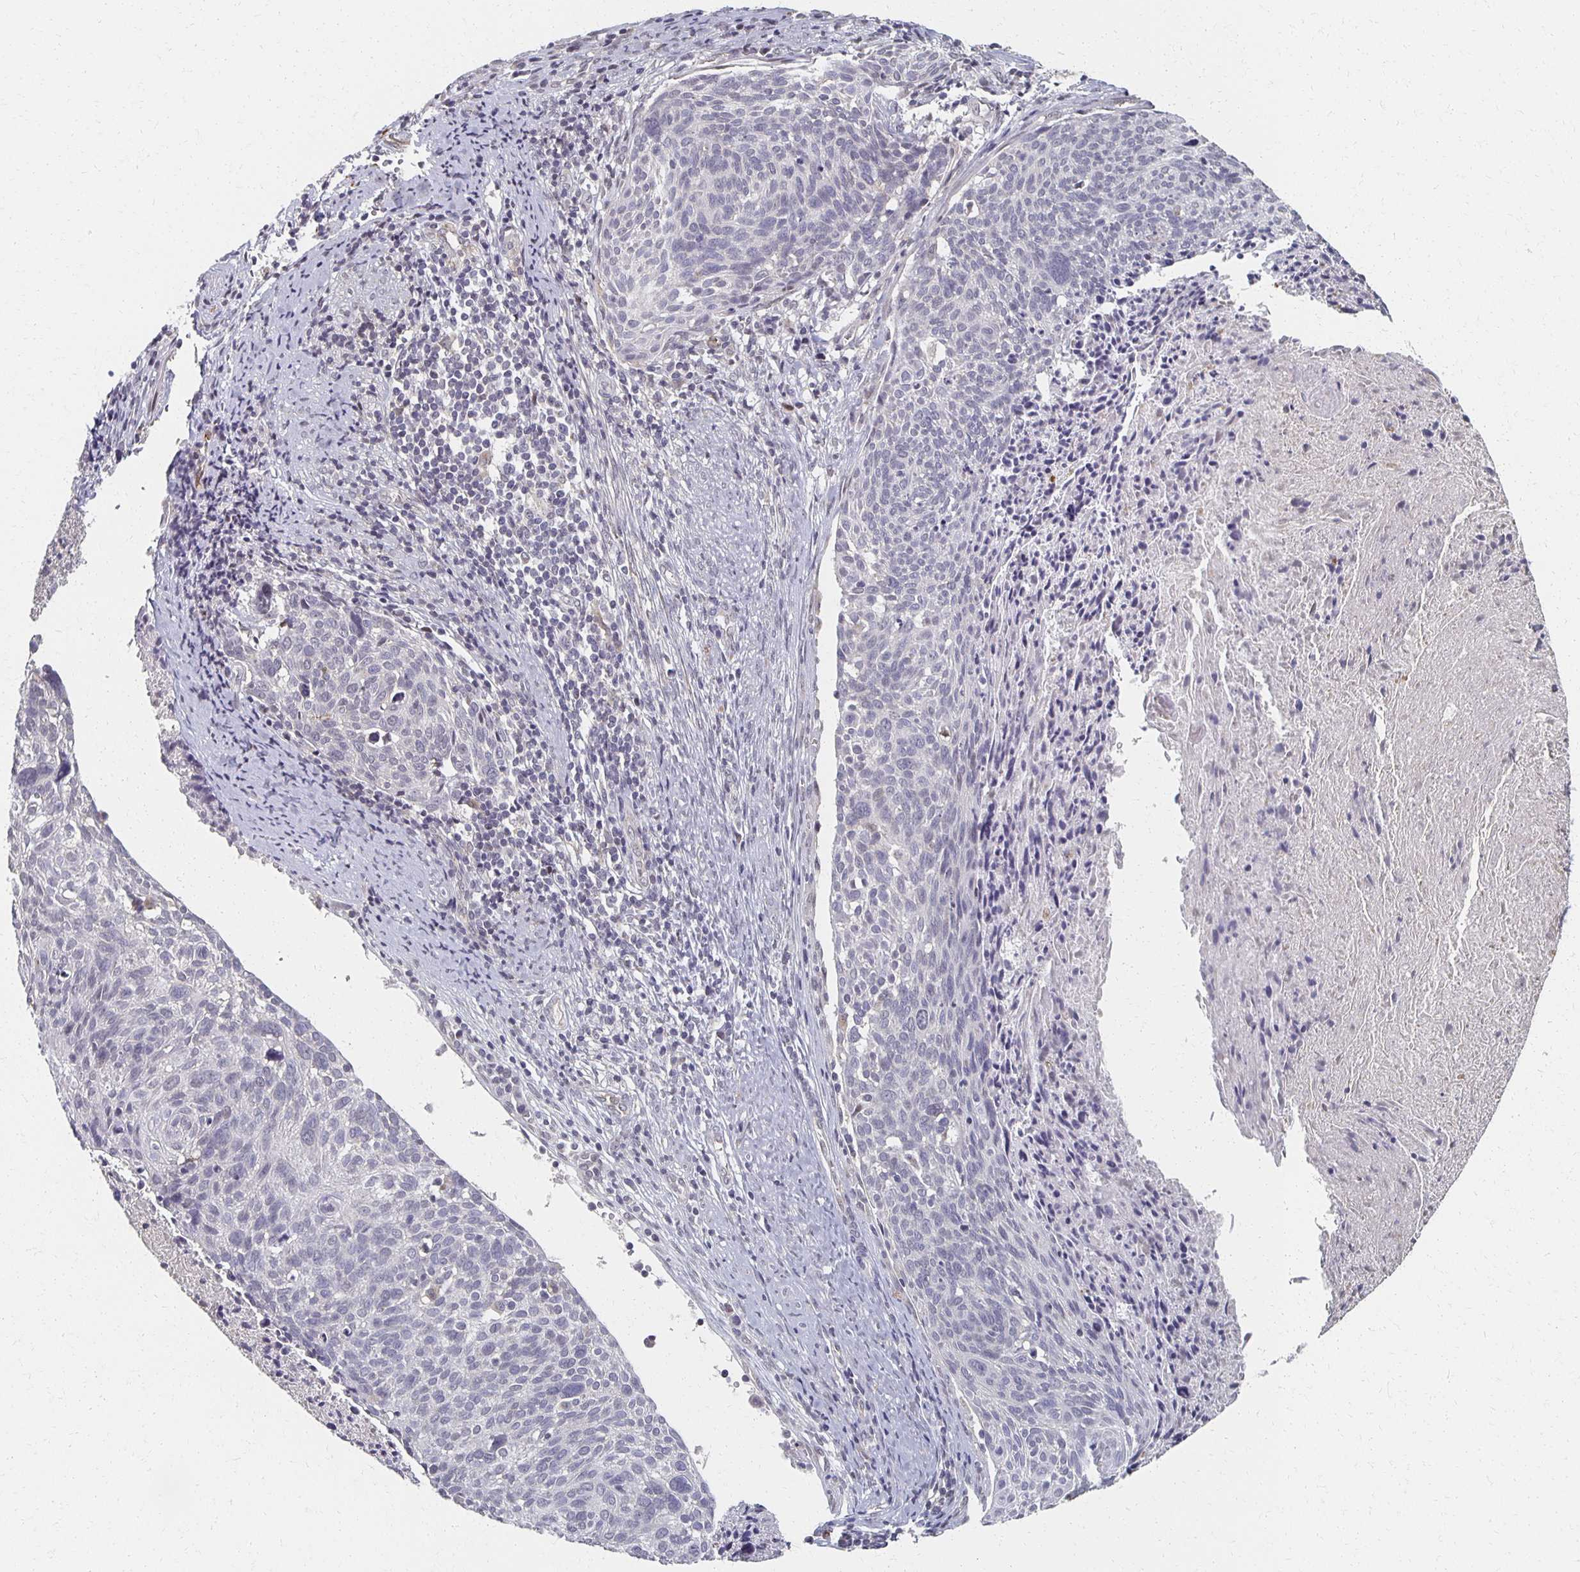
{"staining": {"intensity": "negative", "quantity": "none", "location": "none"}, "tissue": "cervical cancer", "cell_type": "Tumor cells", "image_type": "cancer", "snomed": [{"axis": "morphology", "description": "Squamous cell carcinoma, NOS"}, {"axis": "topography", "description": "Cervix"}], "caption": "Immunohistochemical staining of cervical squamous cell carcinoma reveals no significant expression in tumor cells.", "gene": "DAB1", "patient": {"sex": "female", "age": 49}}